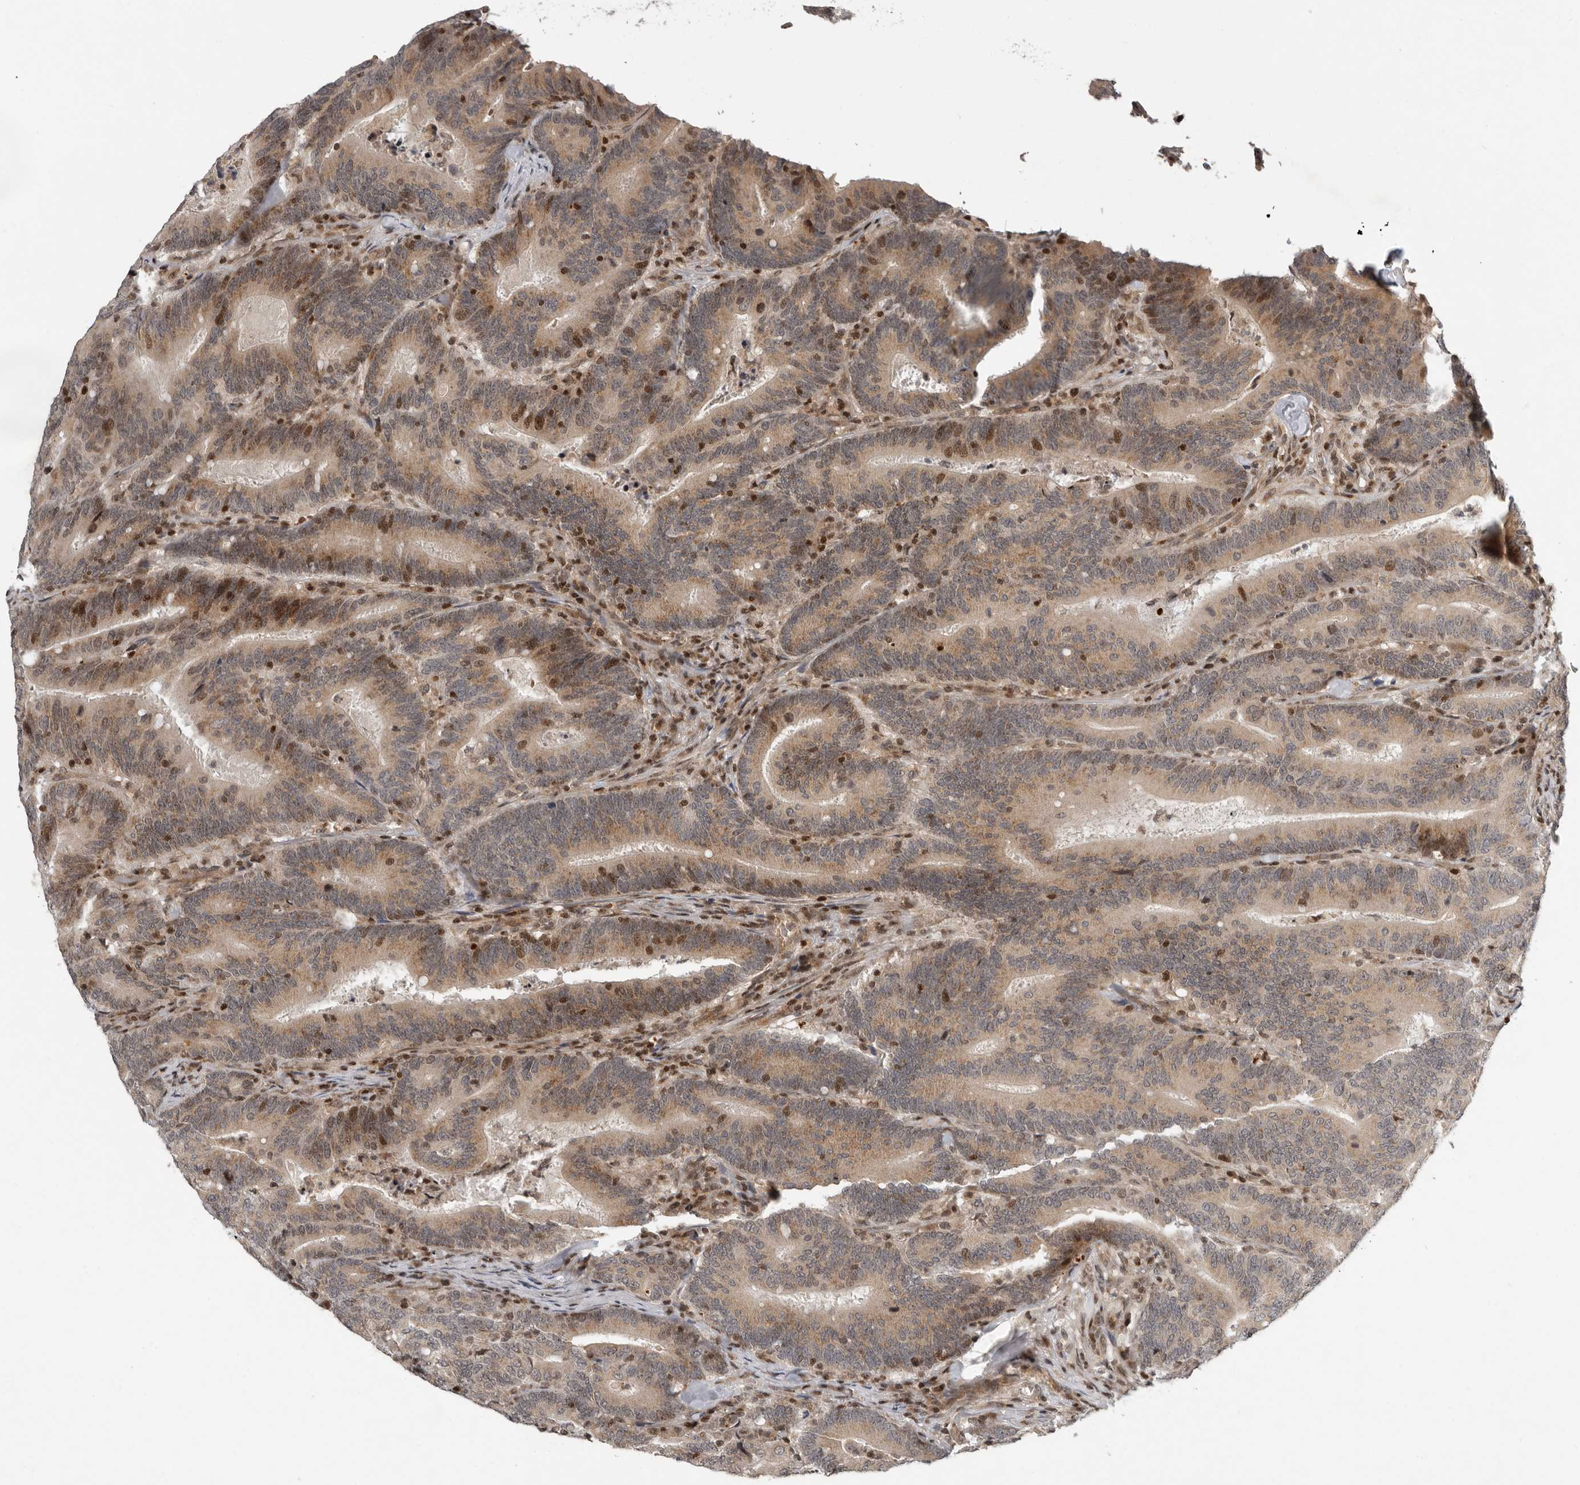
{"staining": {"intensity": "moderate", "quantity": "25%-75%", "location": "nuclear"}, "tissue": "colorectal cancer", "cell_type": "Tumor cells", "image_type": "cancer", "snomed": [{"axis": "morphology", "description": "Adenocarcinoma, NOS"}, {"axis": "topography", "description": "Colon"}], "caption": "A photomicrograph showing moderate nuclear expression in approximately 25%-75% of tumor cells in colorectal adenocarcinoma, as visualized by brown immunohistochemical staining.", "gene": "RABIF", "patient": {"sex": "female", "age": 66}}